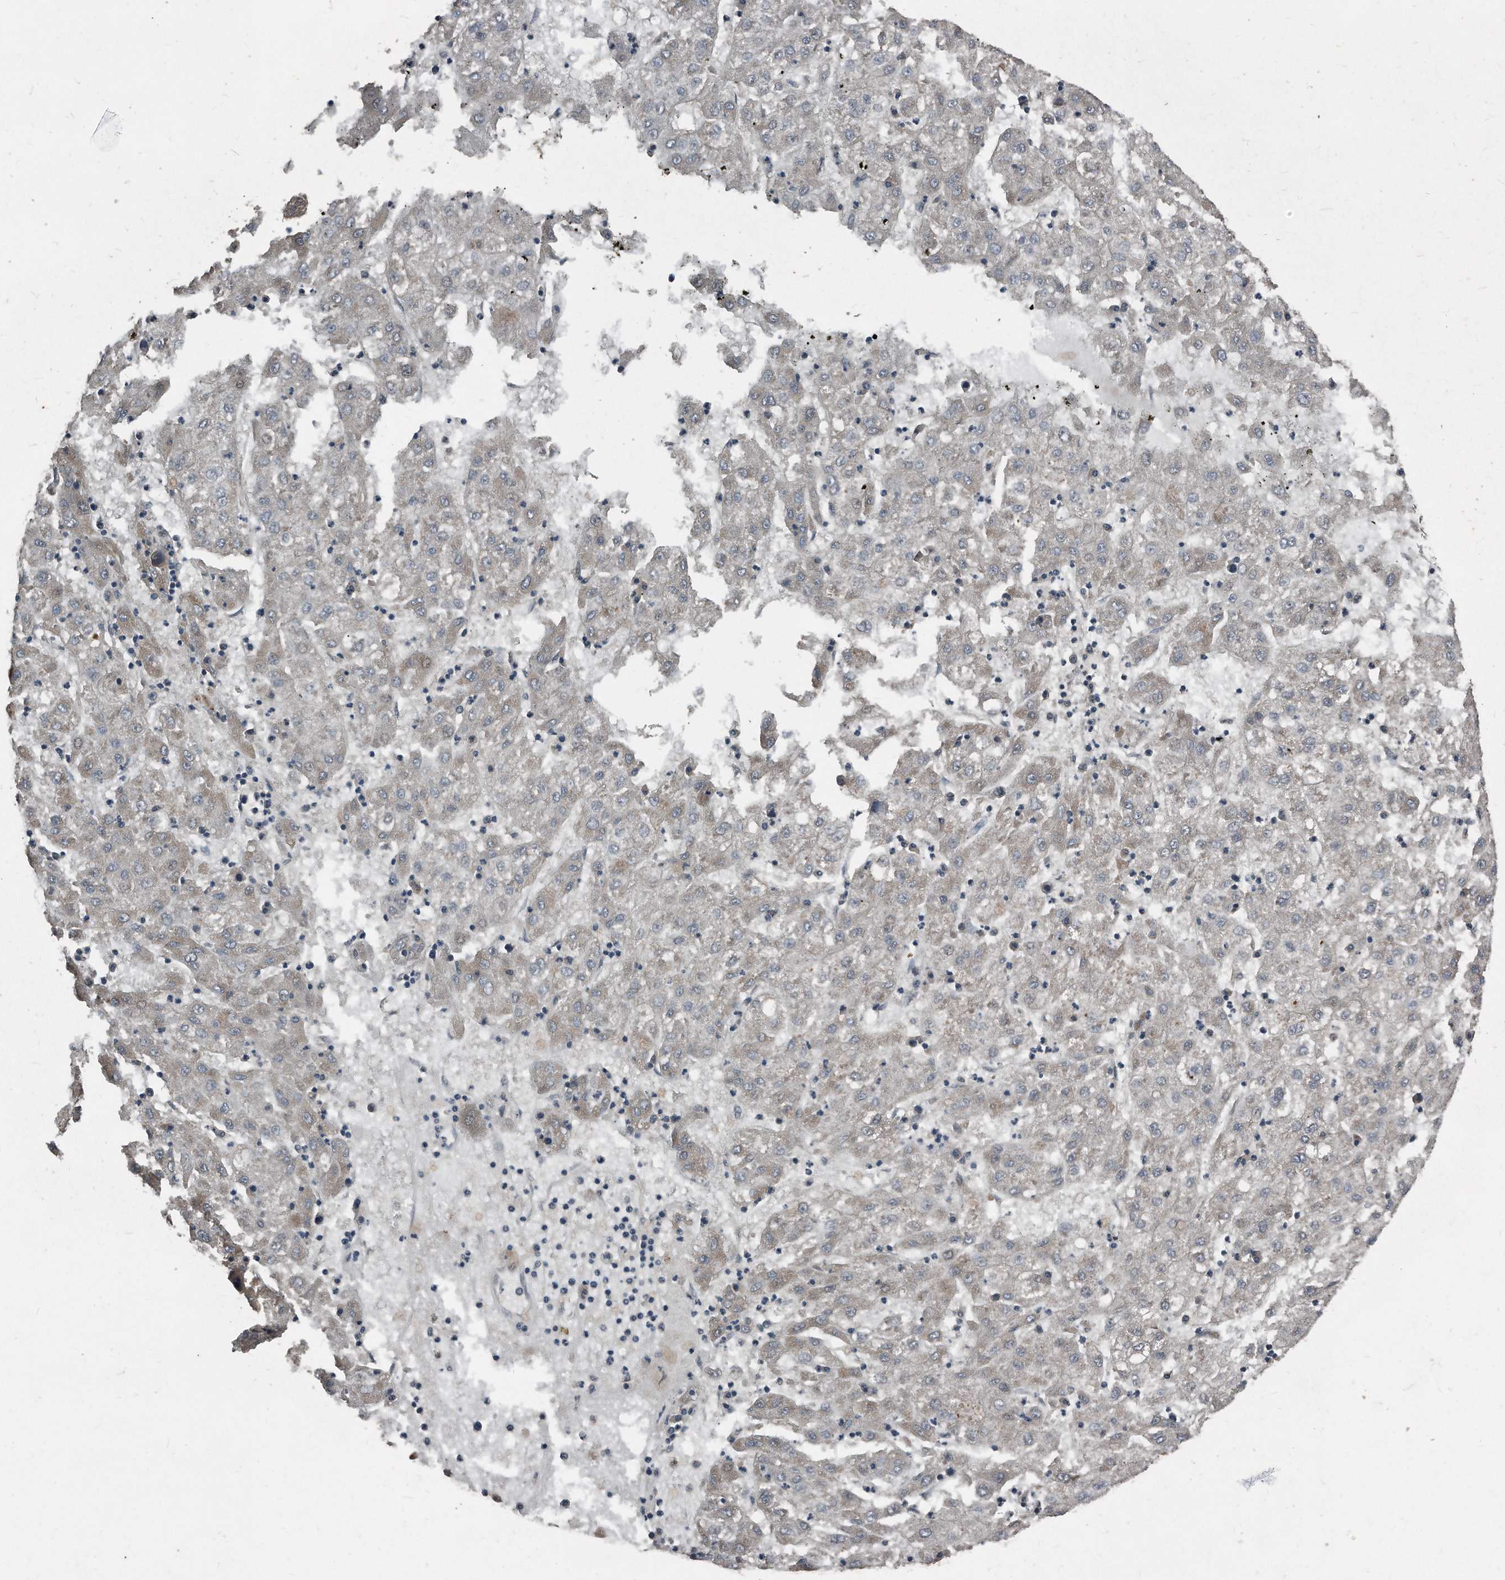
{"staining": {"intensity": "weak", "quantity": "<25%", "location": "cytoplasmic/membranous"}, "tissue": "liver cancer", "cell_type": "Tumor cells", "image_type": "cancer", "snomed": [{"axis": "morphology", "description": "Carcinoma, Hepatocellular, NOS"}, {"axis": "topography", "description": "Liver"}], "caption": "Immunohistochemistry of human liver cancer demonstrates no positivity in tumor cells.", "gene": "ANKRD10", "patient": {"sex": "male", "age": 72}}